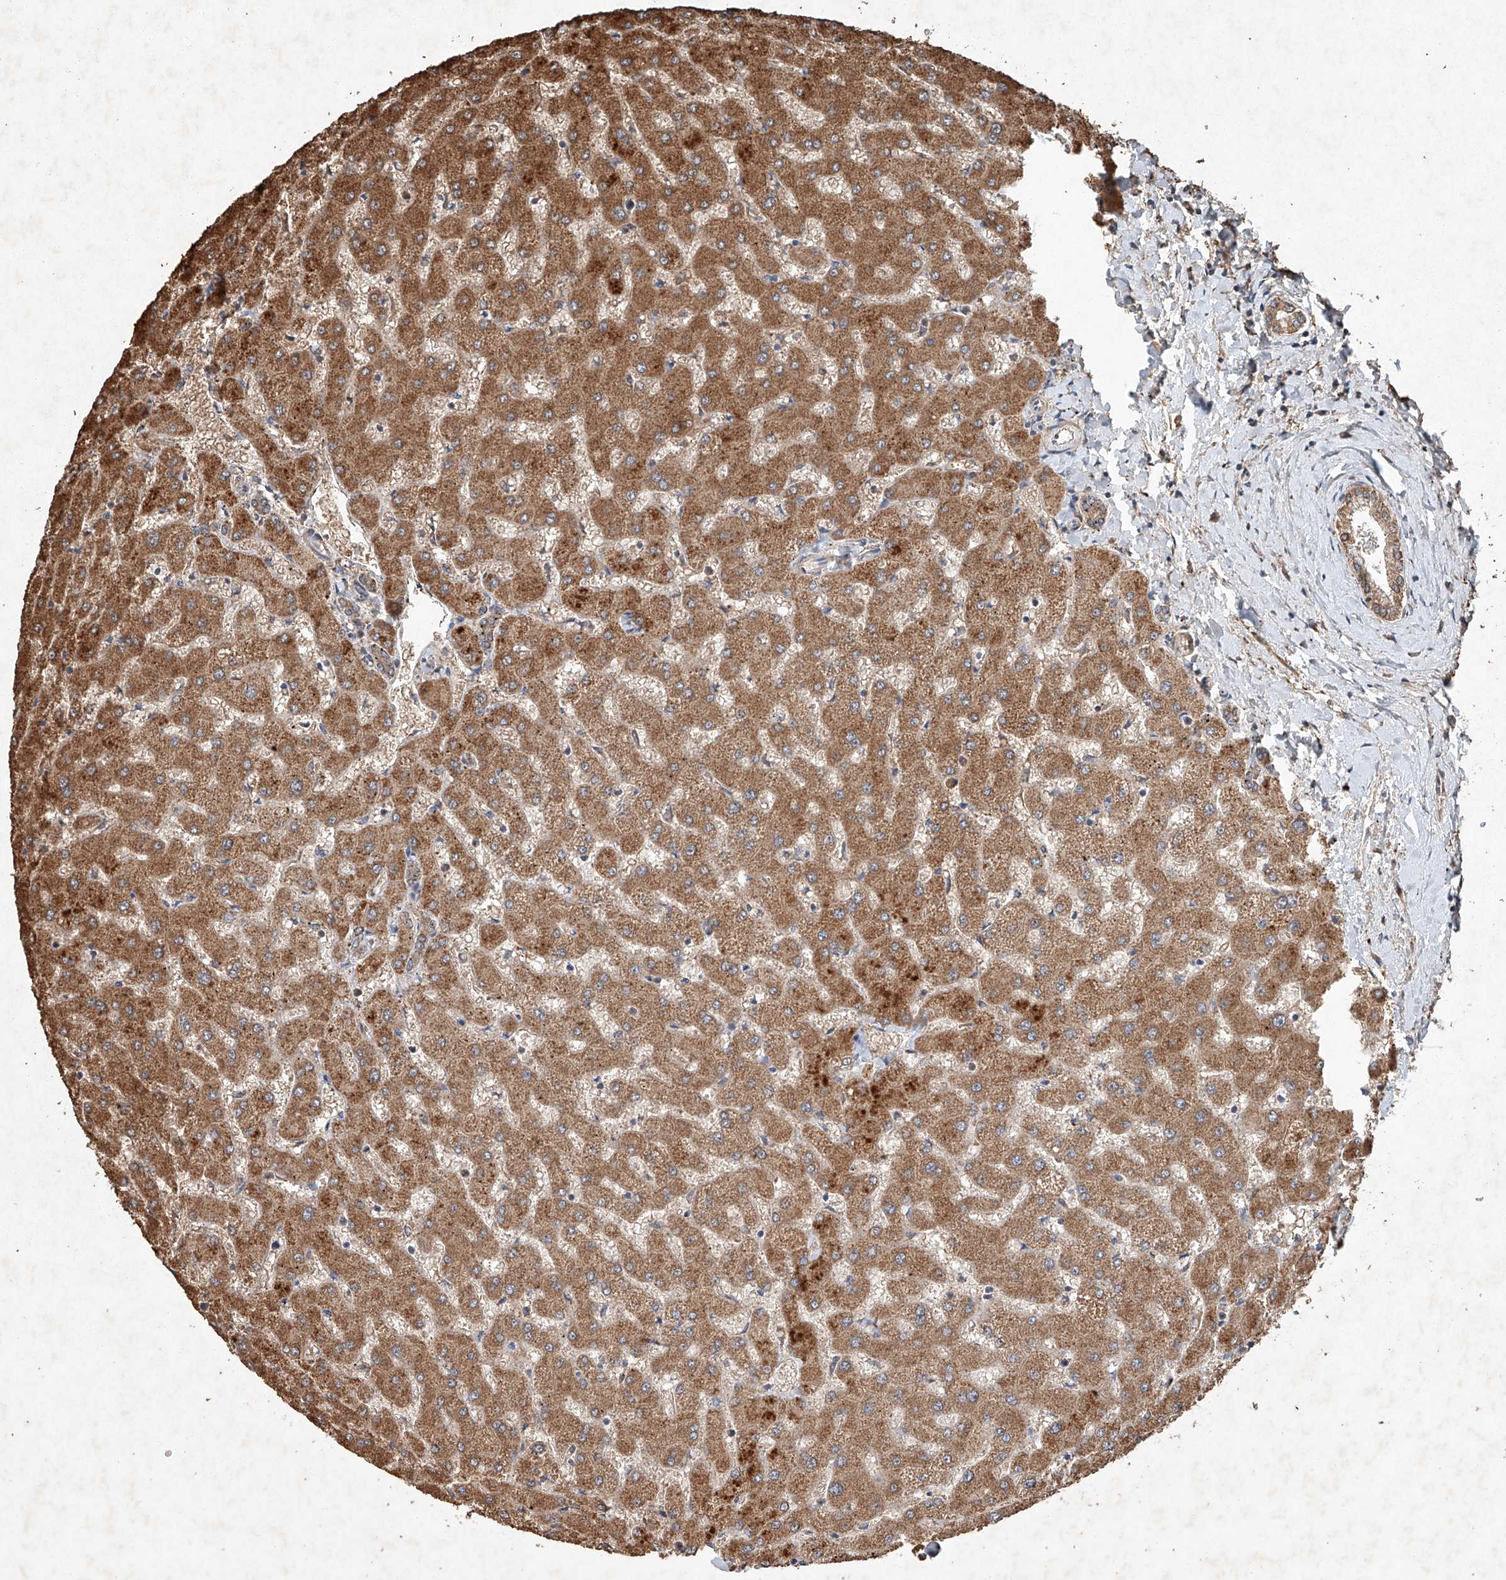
{"staining": {"intensity": "moderate", "quantity": ">75%", "location": "cytoplasmic/membranous"}, "tissue": "liver", "cell_type": "Cholangiocytes", "image_type": "normal", "snomed": [{"axis": "morphology", "description": "Normal tissue, NOS"}, {"axis": "topography", "description": "Liver"}], "caption": "Protein staining of benign liver demonstrates moderate cytoplasmic/membranous staining in approximately >75% of cholangiocytes.", "gene": "STK3", "patient": {"sex": "female", "age": 63}}